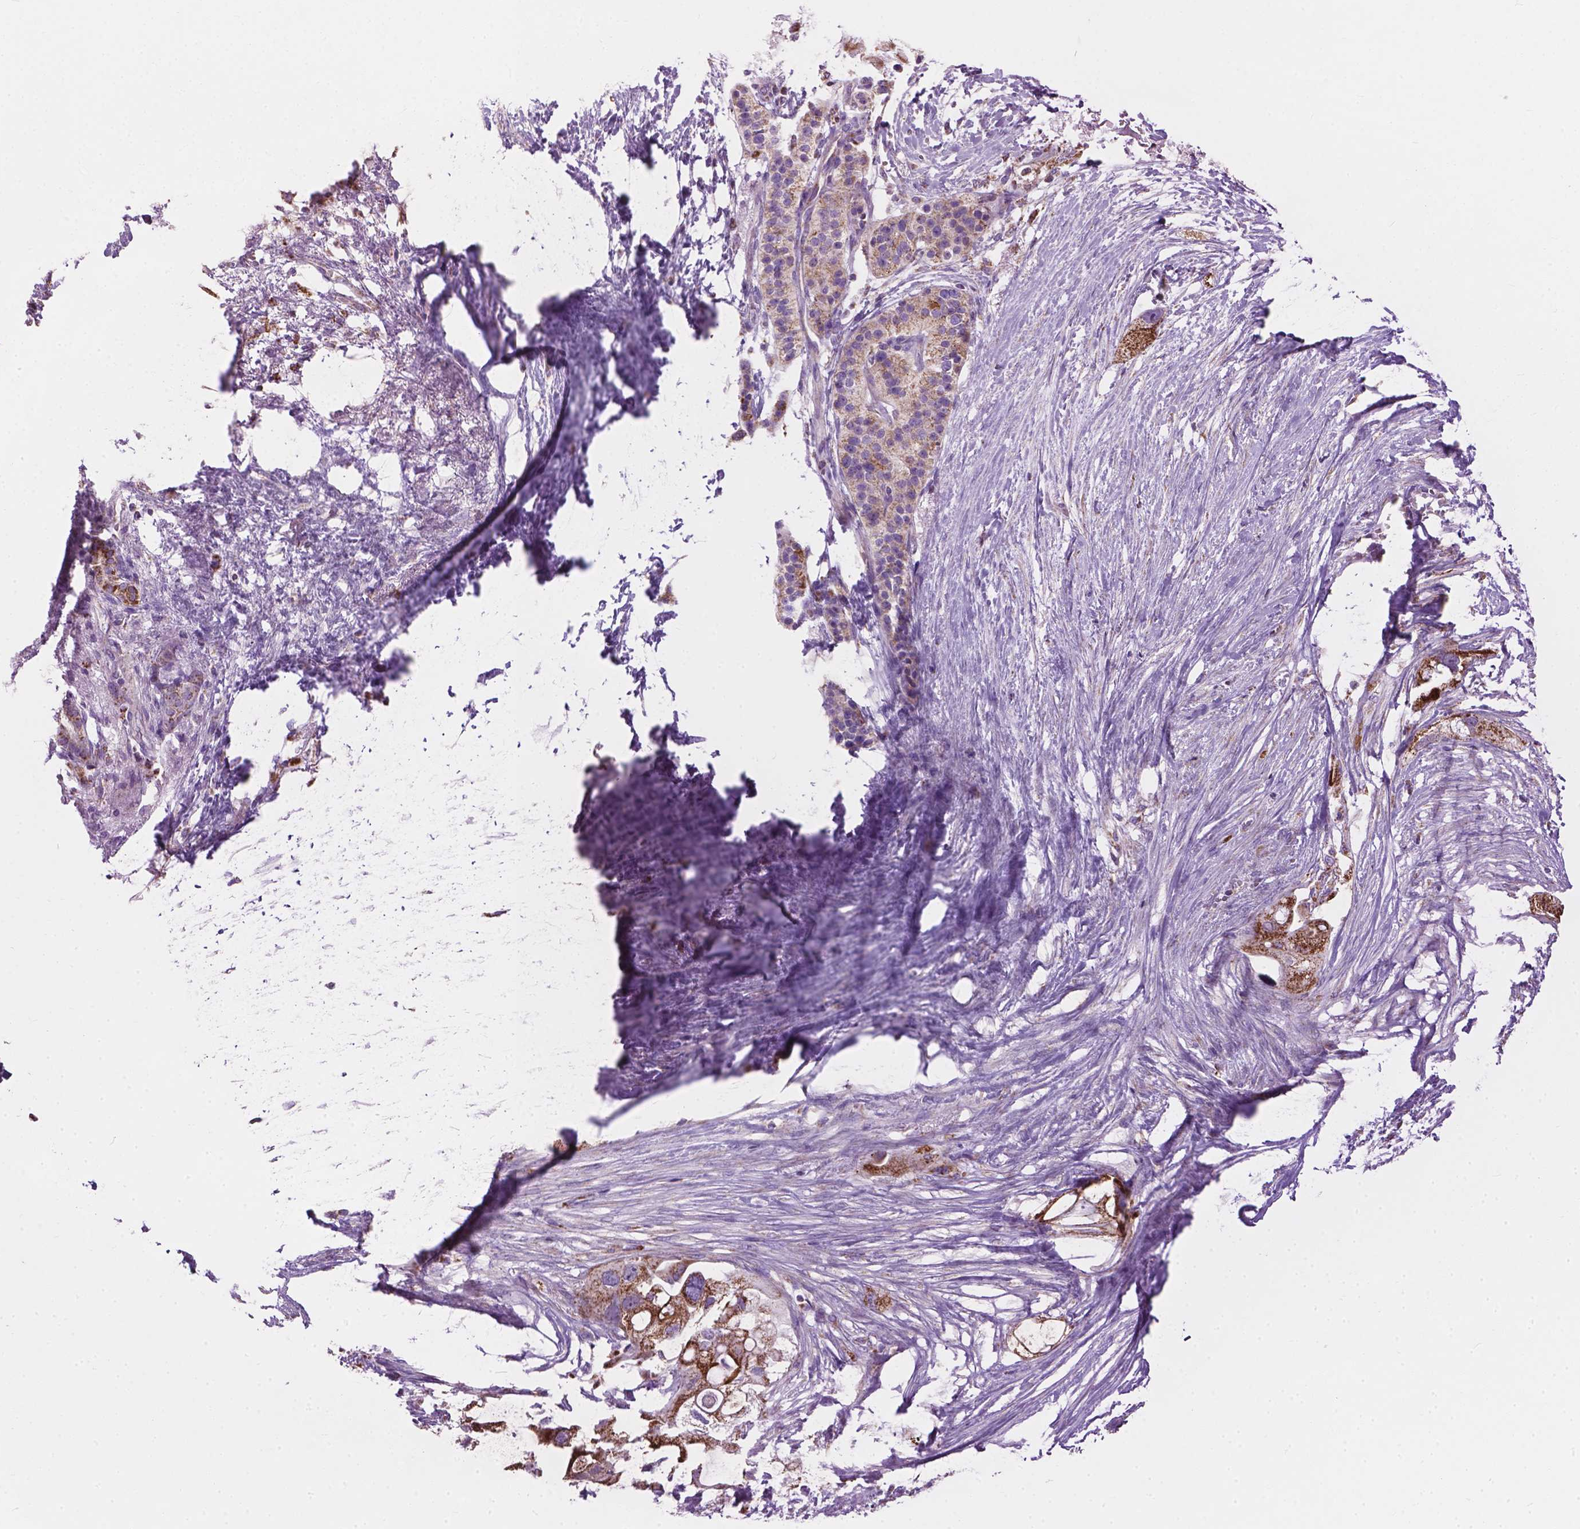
{"staining": {"intensity": "strong", "quantity": ">75%", "location": "cytoplasmic/membranous"}, "tissue": "pancreatic cancer", "cell_type": "Tumor cells", "image_type": "cancer", "snomed": [{"axis": "morphology", "description": "Adenocarcinoma, NOS"}, {"axis": "topography", "description": "Pancreas"}], "caption": "Tumor cells exhibit high levels of strong cytoplasmic/membranous expression in about >75% of cells in human pancreatic cancer (adenocarcinoma). (DAB (3,3'-diaminobenzidine) IHC with brightfield microscopy, high magnification).", "gene": "VDAC1", "patient": {"sex": "female", "age": 72}}